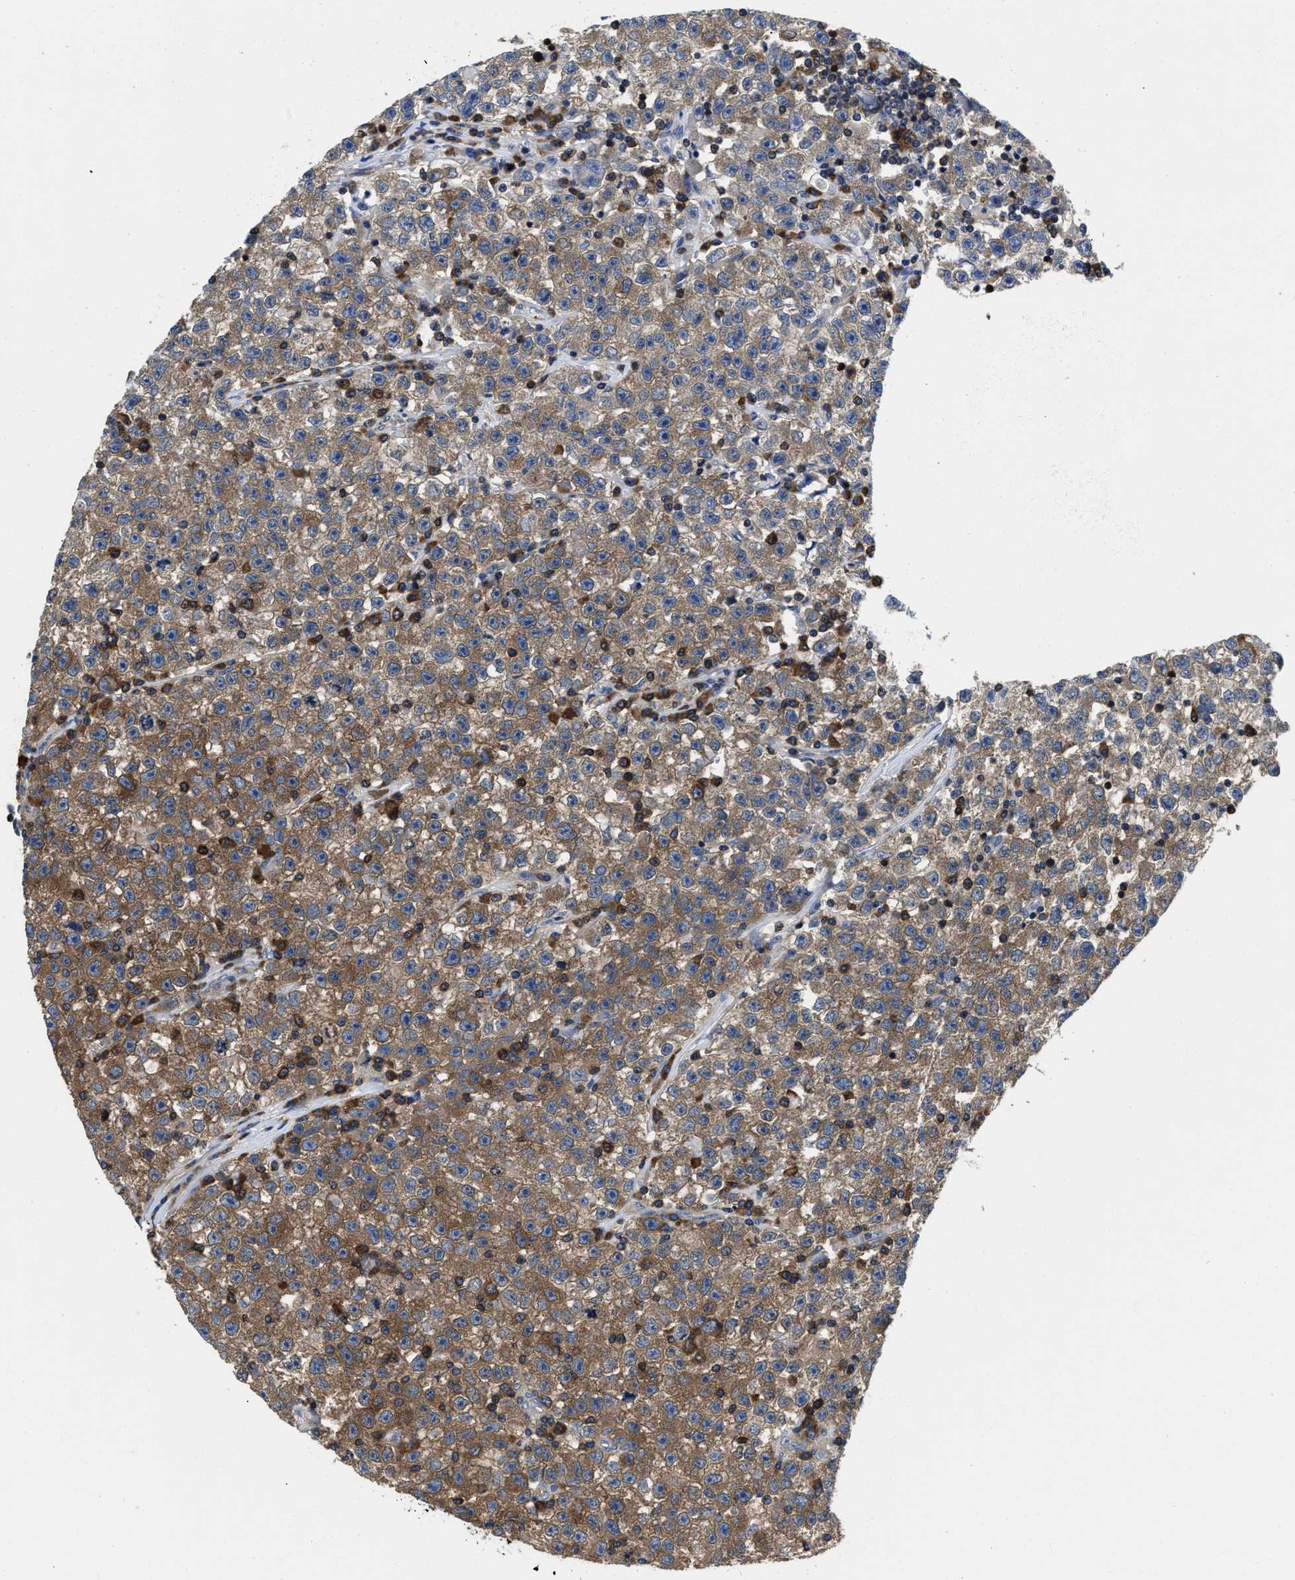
{"staining": {"intensity": "moderate", "quantity": ">75%", "location": "cytoplasmic/membranous"}, "tissue": "testis cancer", "cell_type": "Tumor cells", "image_type": "cancer", "snomed": [{"axis": "morphology", "description": "Seminoma, NOS"}, {"axis": "topography", "description": "Testis"}], "caption": "DAB immunohistochemical staining of human seminoma (testis) demonstrates moderate cytoplasmic/membranous protein staining in approximately >75% of tumor cells.", "gene": "YARS1", "patient": {"sex": "male", "age": 22}}